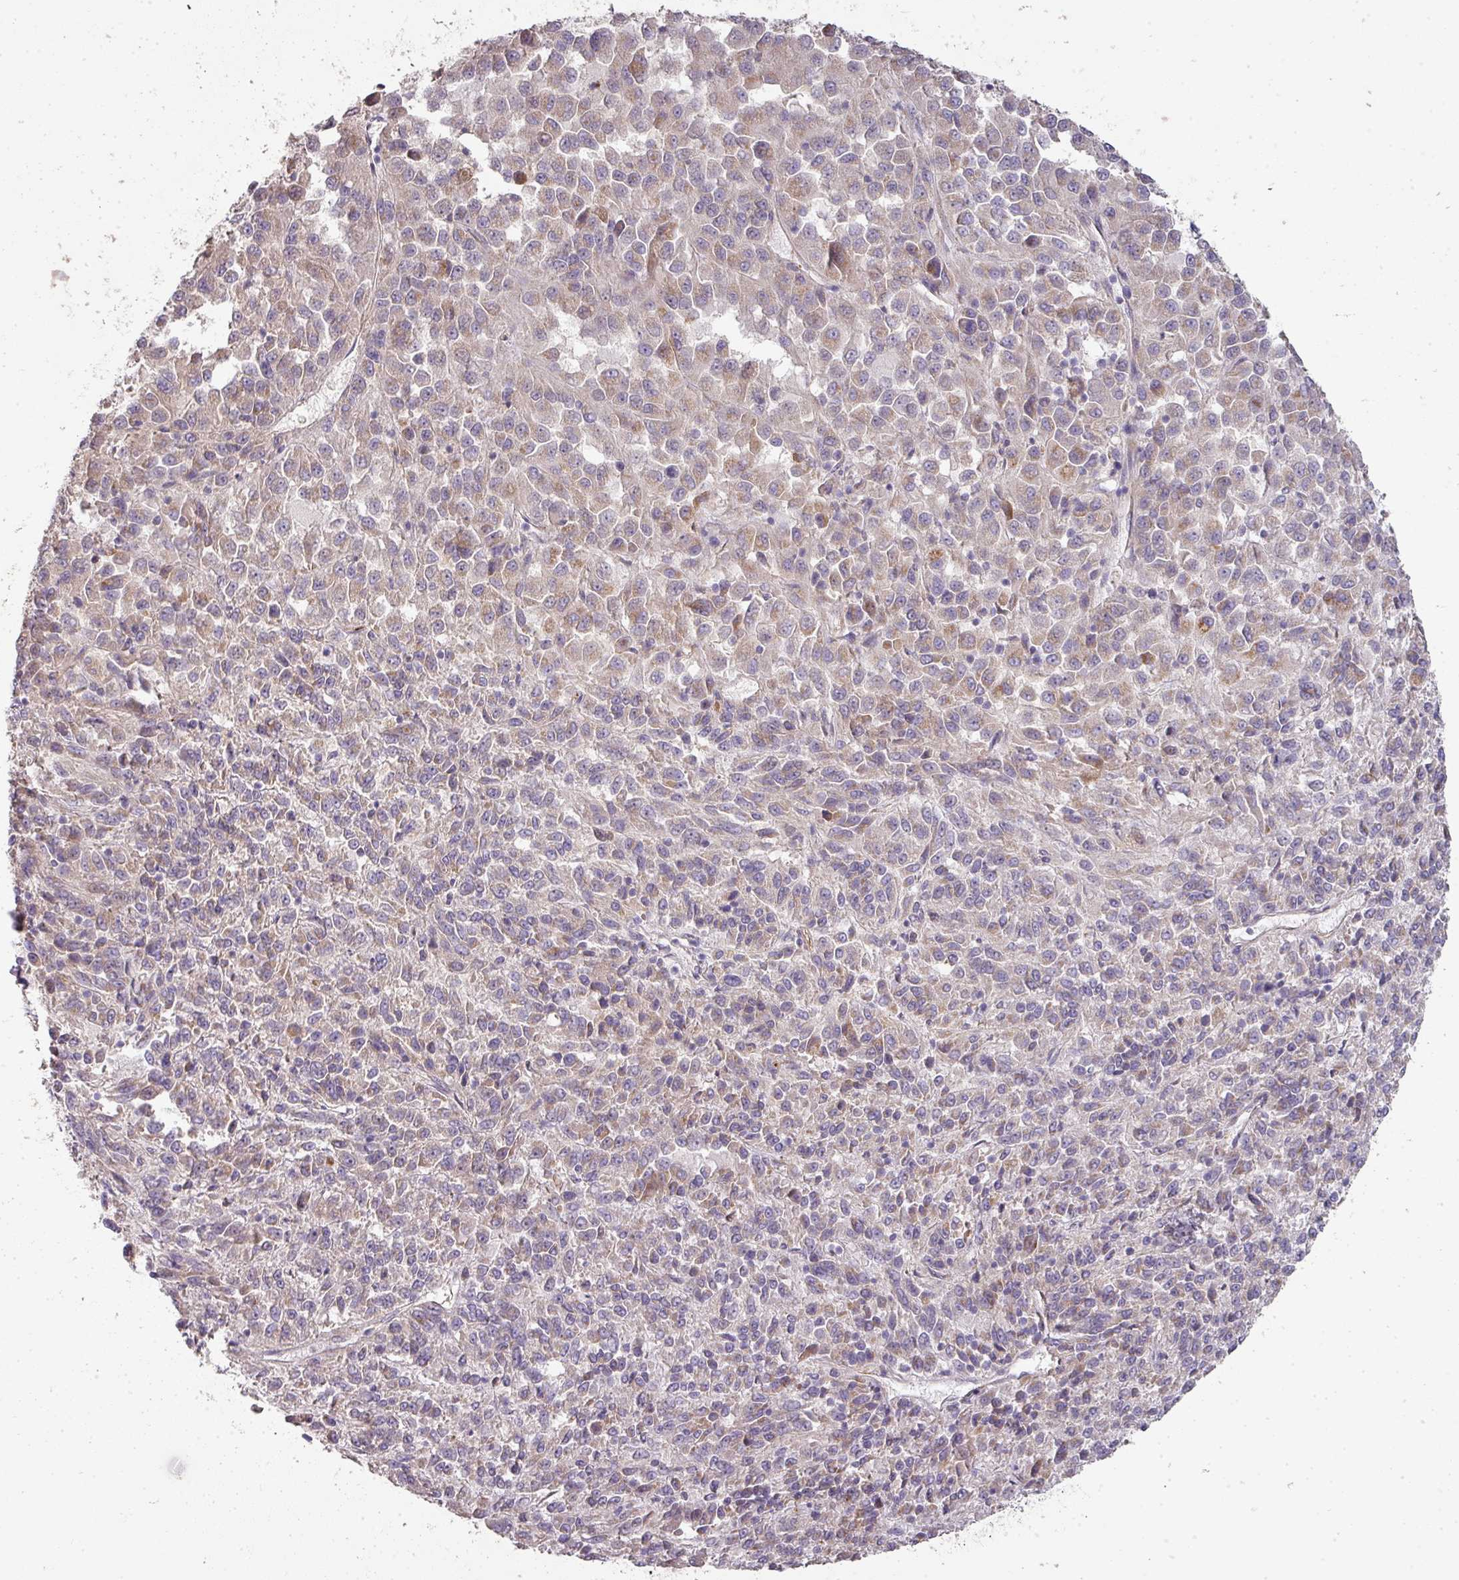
{"staining": {"intensity": "moderate", "quantity": "<25%", "location": "cytoplasmic/membranous"}, "tissue": "melanoma", "cell_type": "Tumor cells", "image_type": "cancer", "snomed": [{"axis": "morphology", "description": "Malignant melanoma, Metastatic site"}, {"axis": "topography", "description": "Lung"}], "caption": "About <25% of tumor cells in malignant melanoma (metastatic site) exhibit moderate cytoplasmic/membranous protein staining as visualized by brown immunohistochemical staining.", "gene": "PCDH1", "patient": {"sex": "male", "age": 64}}